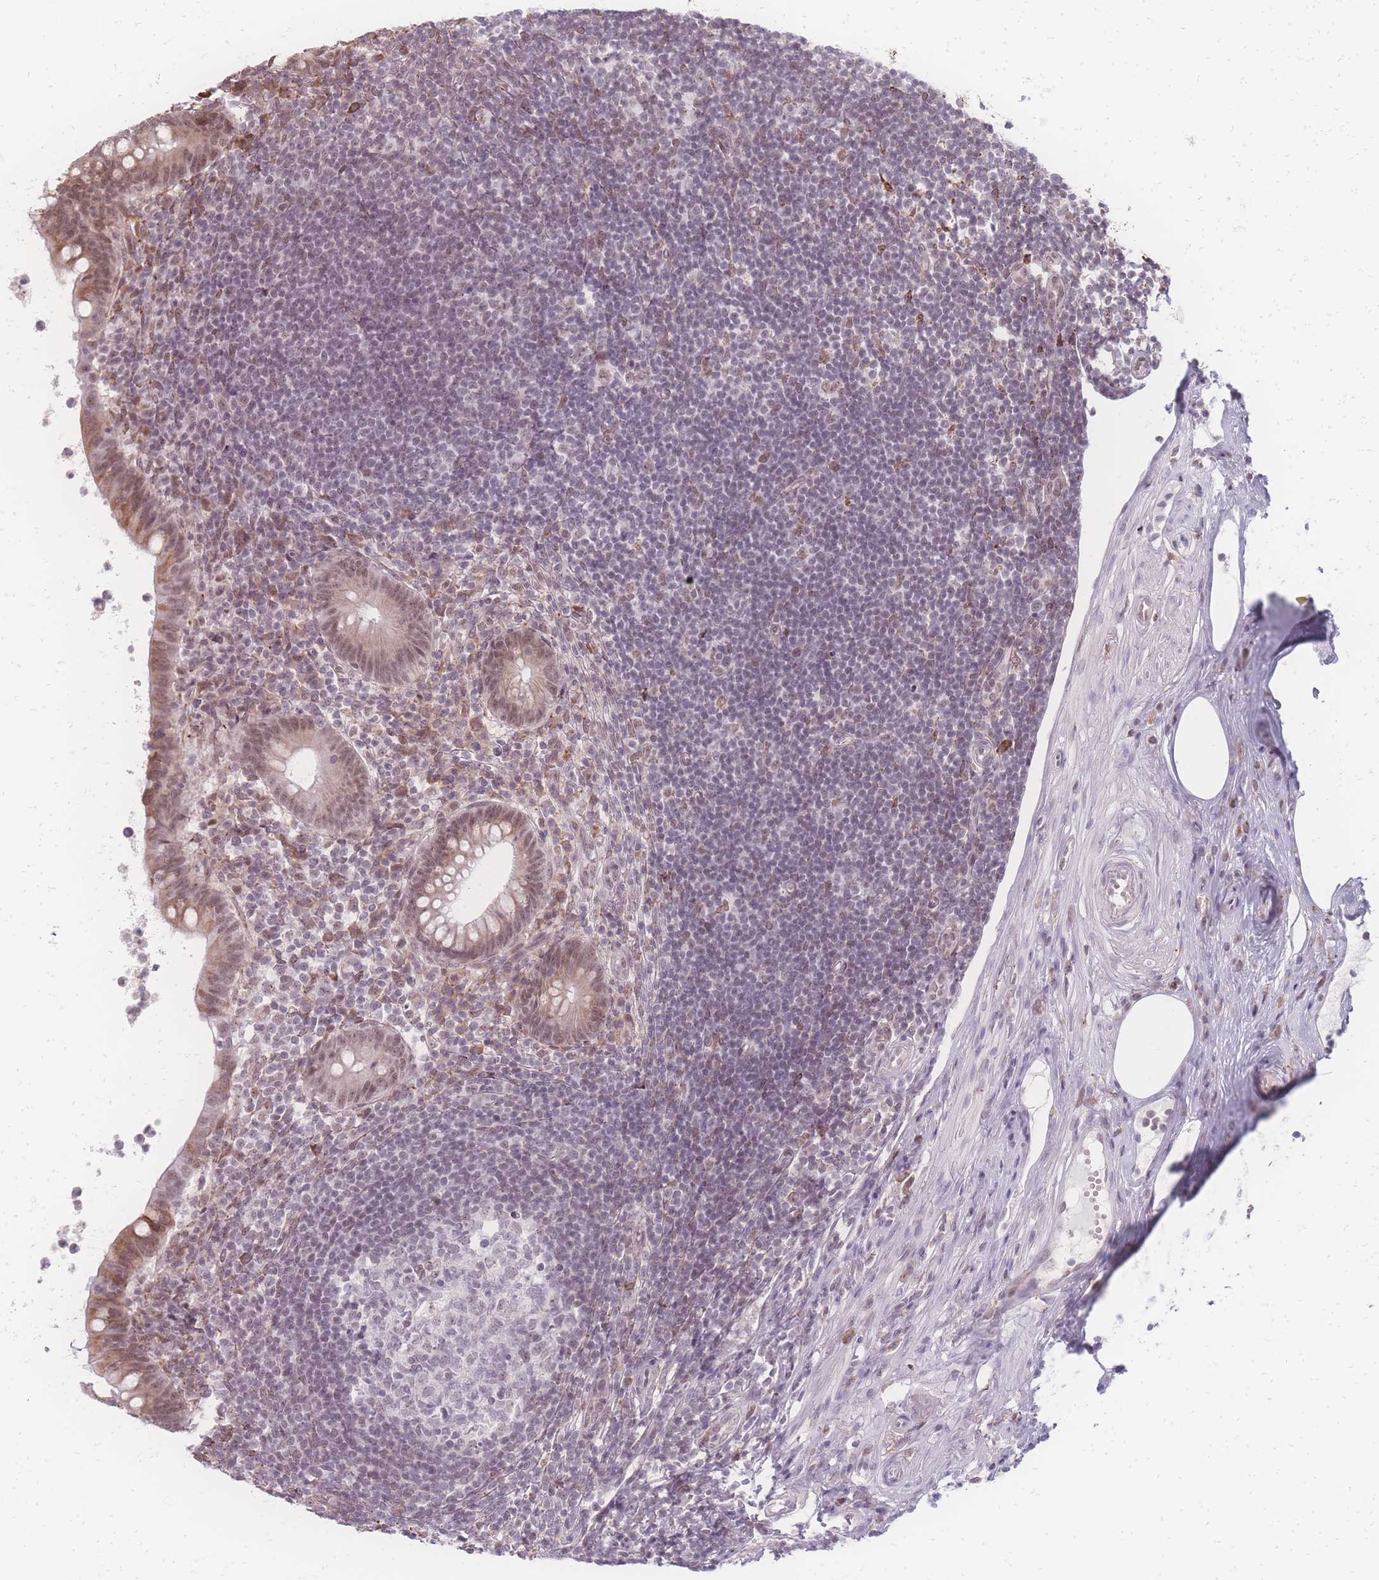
{"staining": {"intensity": "moderate", "quantity": "25%-75%", "location": "cytoplasmic/membranous,nuclear"}, "tissue": "appendix", "cell_type": "Glandular cells", "image_type": "normal", "snomed": [{"axis": "morphology", "description": "Normal tissue, NOS"}, {"axis": "topography", "description": "Appendix"}], "caption": "Moderate cytoplasmic/membranous,nuclear positivity is seen in about 25%-75% of glandular cells in benign appendix. (Stains: DAB in brown, nuclei in blue, Microscopy: brightfield microscopy at high magnification).", "gene": "ZC3H13", "patient": {"sex": "female", "age": 56}}